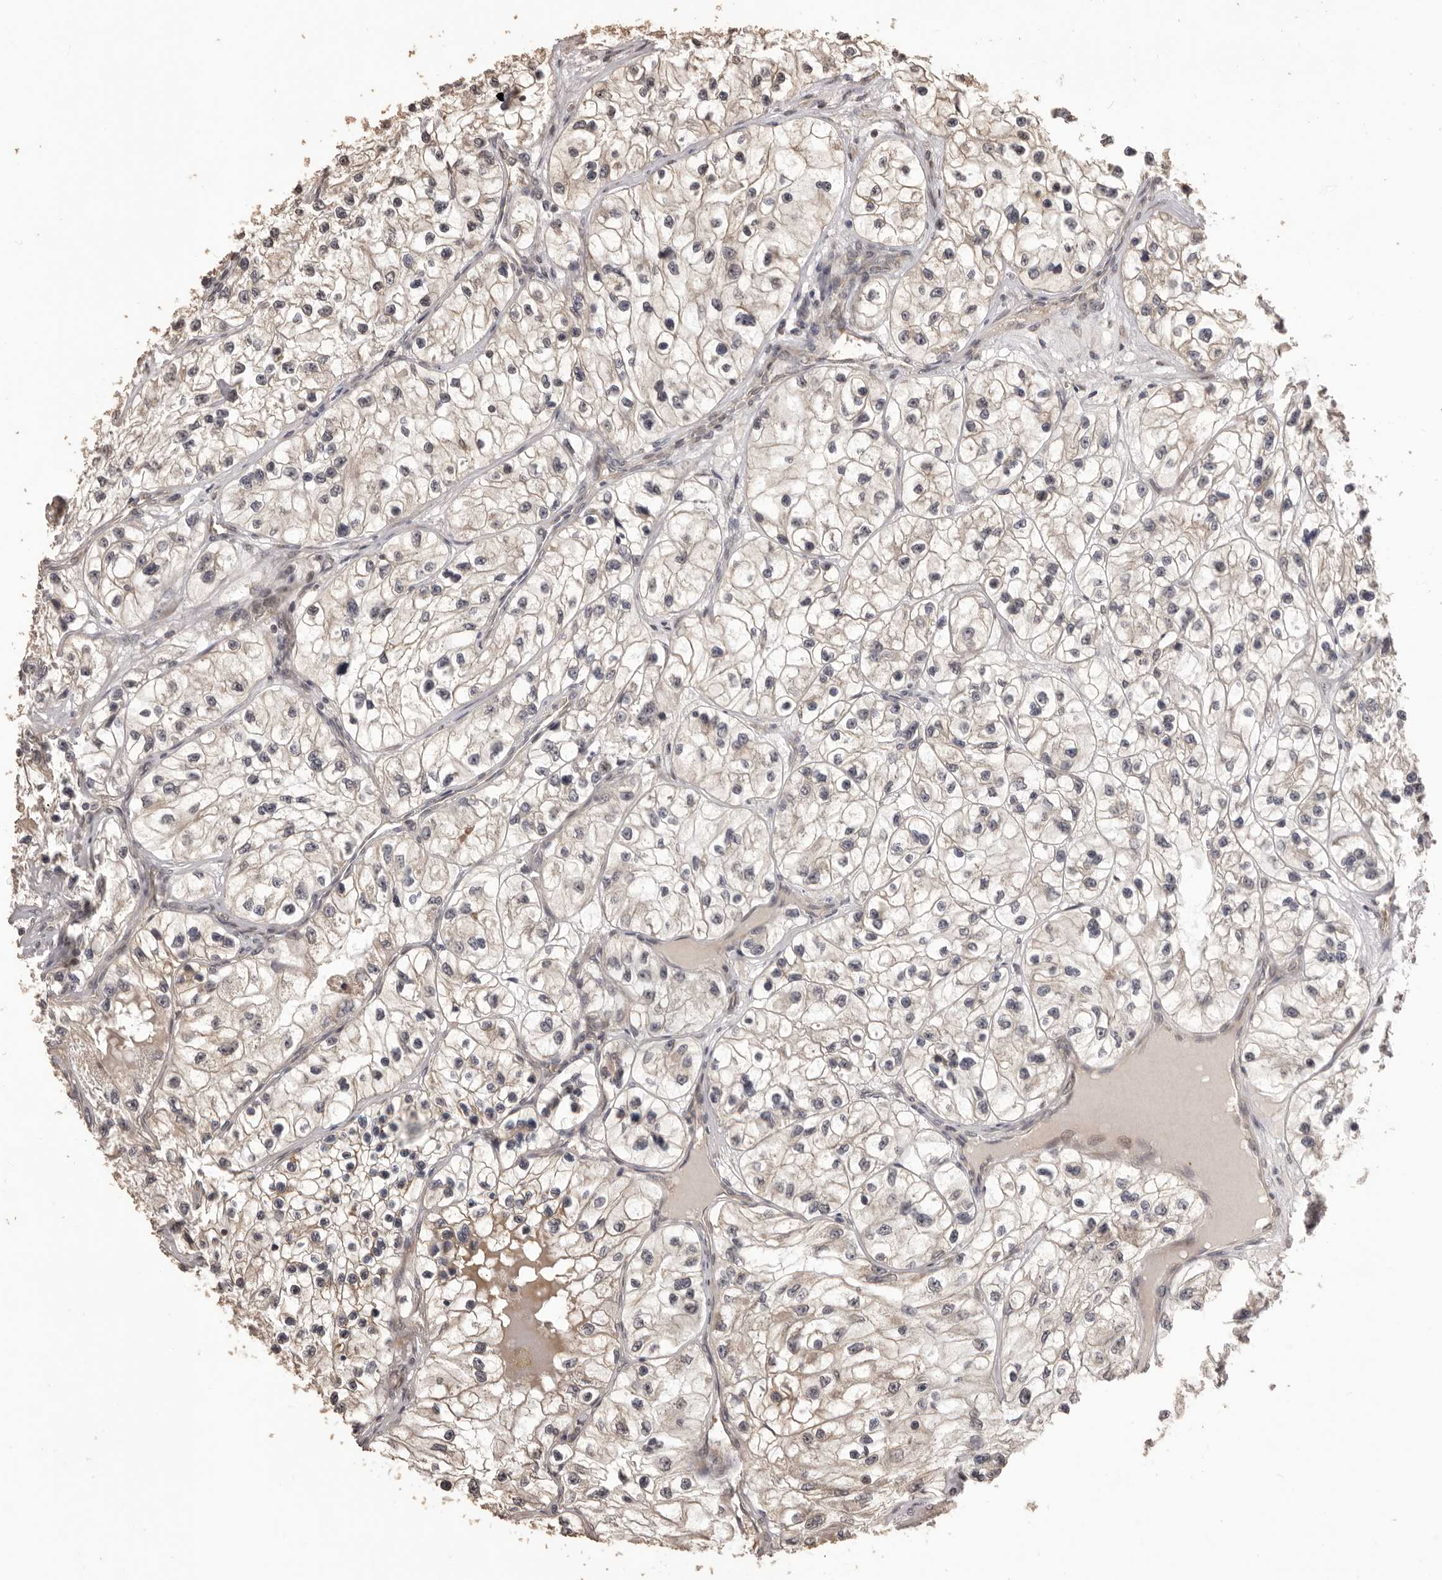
{"staining": {"intensity": "weak", "quantity": "25%-75%", "location": "cytoplasmic/membranous"}, "tissue": "renal cancer", "cell_type": "Tumor cells", "image_type": "cancer", "snomed": [{"axis": "morphology", "description": "Adenocarcinoma, NOS"}, {"axis": "topography", "description": "Kidney"}], "caption": "There is low levels of weak cytoplasmic/membranous positivity in tumor cells of renal adenocarcinoma, as demonstrated by immunohistochemical staining (brown color).", "gene": "QRSL1", "patient": {"sex": "female", "age": 57}}